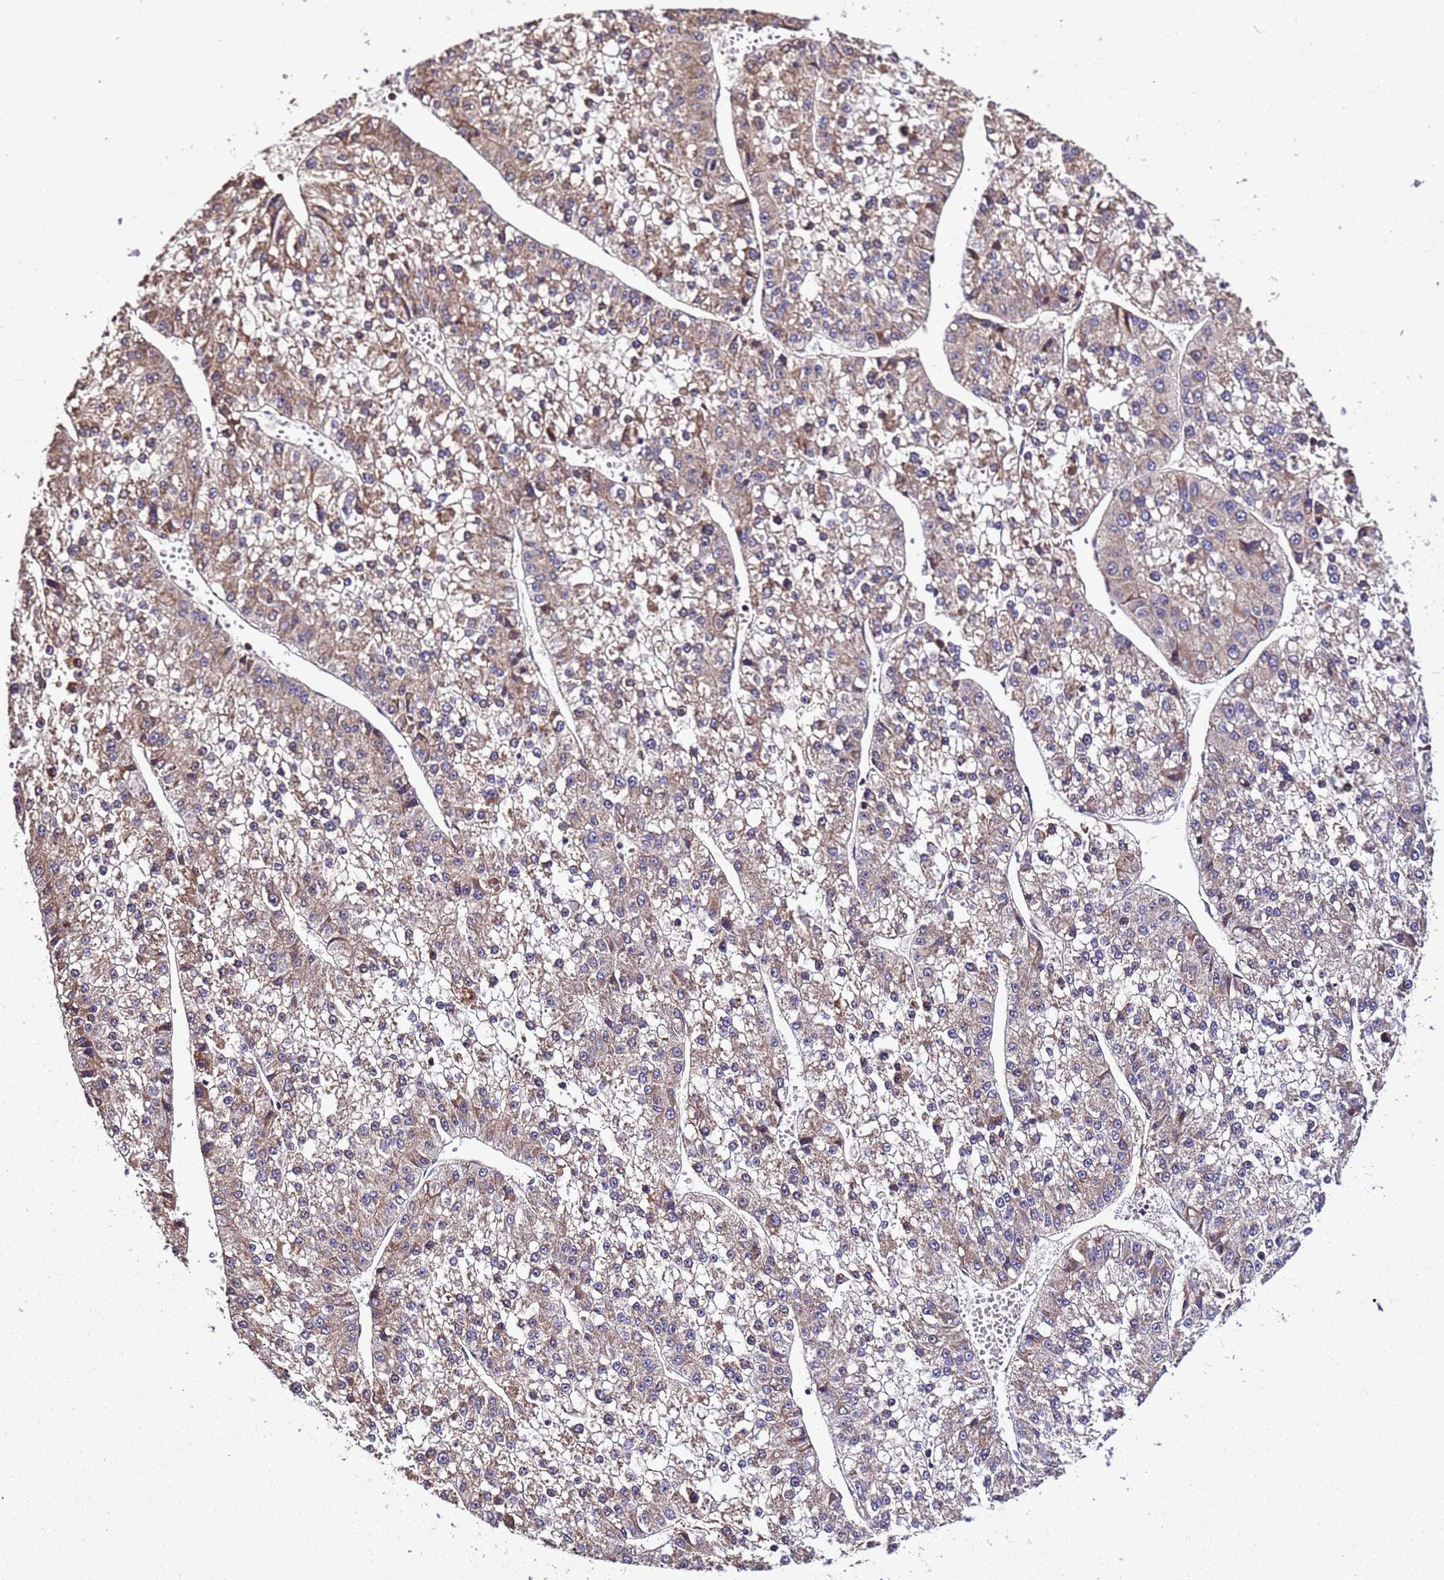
{"staining": {"intensity": "weak", "quantity": ">75%", "location": "cytoplasmic/membranous"}, "tissue": "liver cancer", "cell_type": "Tumor cells", "image_type": "cancer", "snomed": [{"axis": "morphology", "description": "Carcinoma, Hepatocellular, NOS"}, {"axis": "topography", "description": "Liver"}], "caption": "Protein expression analysis of liver cancer displays weak cytoplasmic/membranous staining in about >75% of tumor cells.", "gene": "WNK4", "patient": {"sex": "female", "age": 73}}